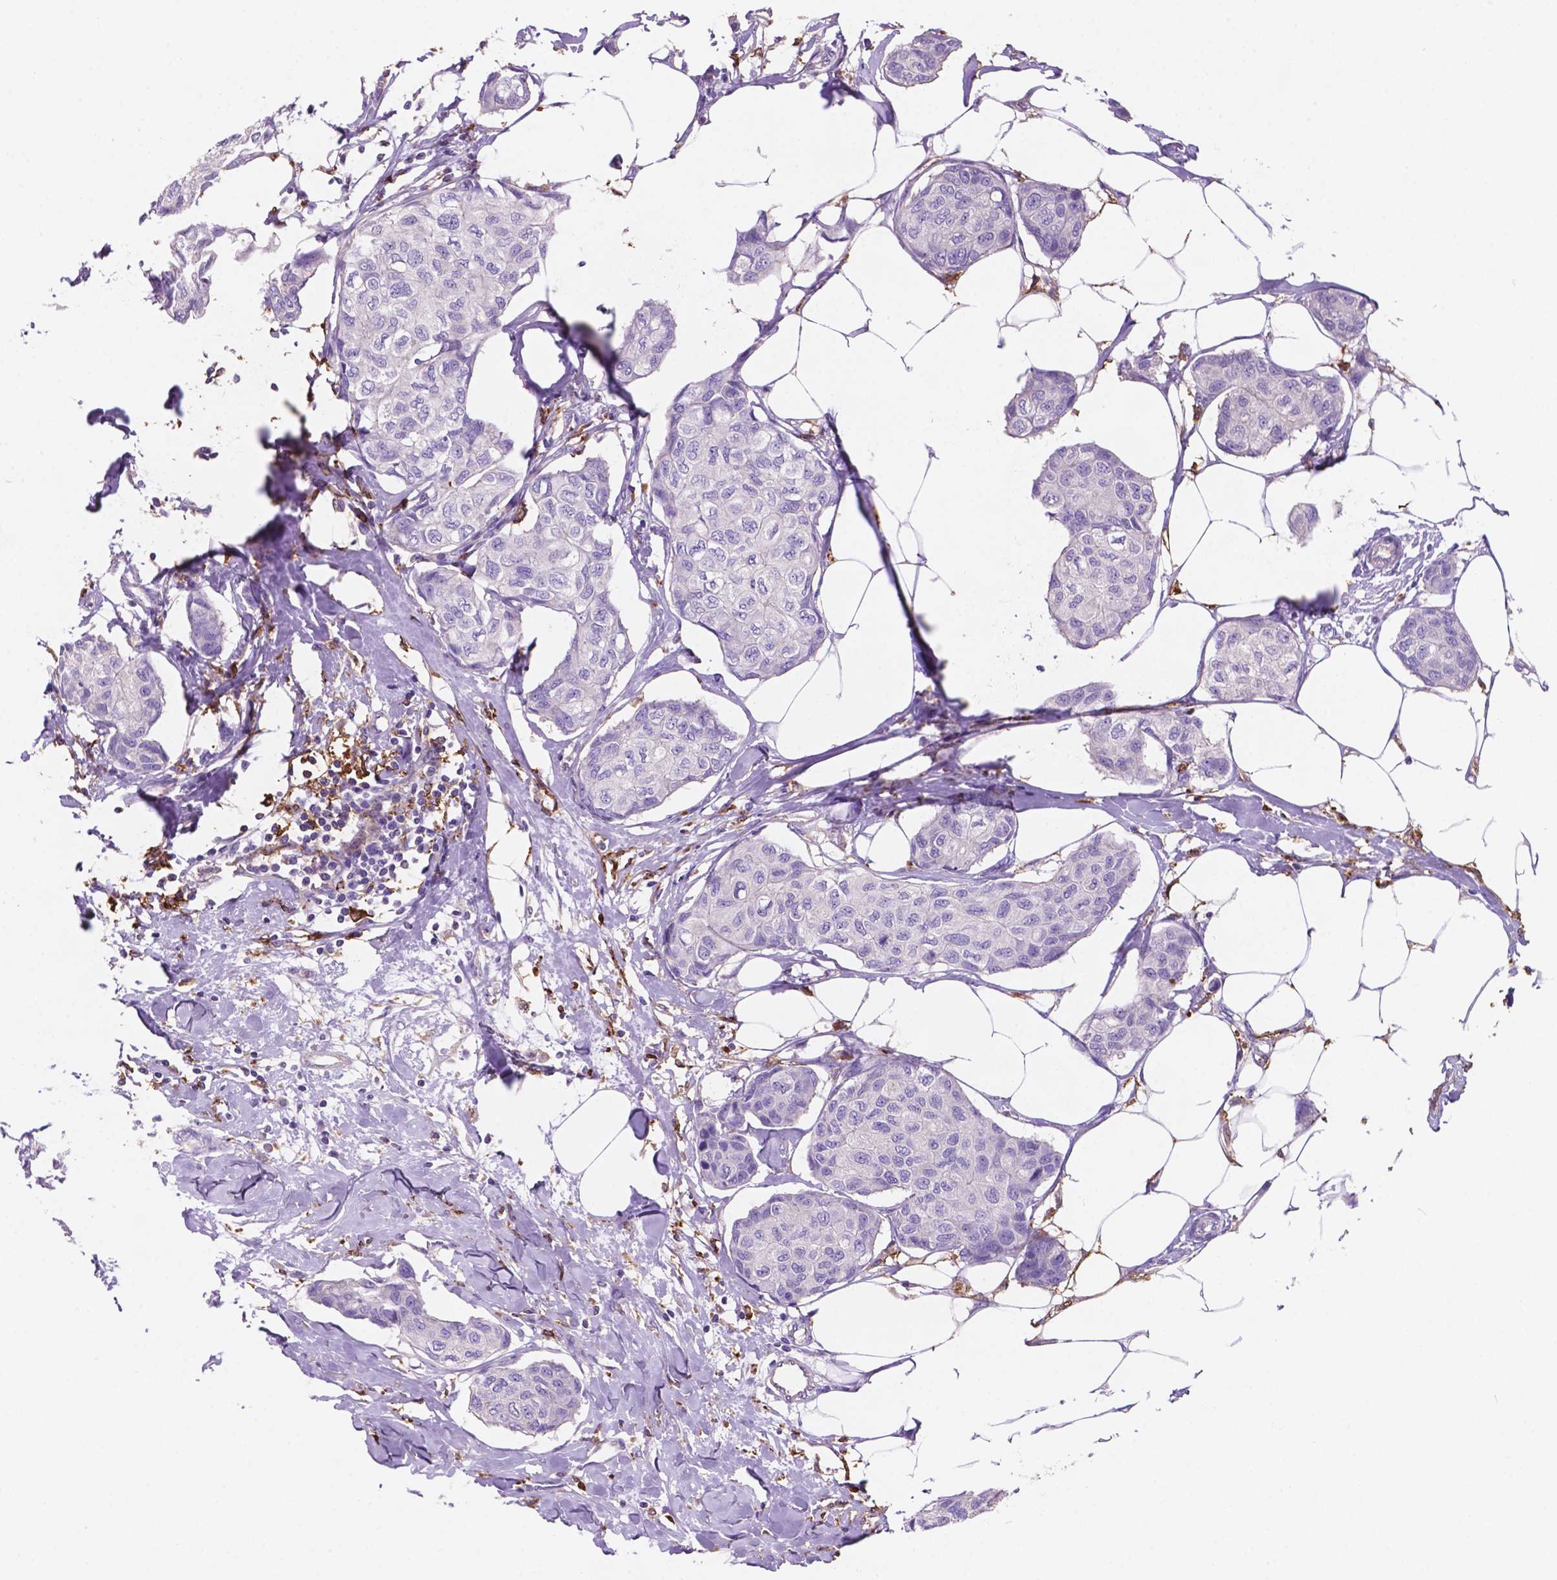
{"staining": {"intensity": "negative", "quantity": "none", "location": "none"}, "tissue": "breast cancer", "cell_type": "Tumor cells", "image_type": "cancer", "snomed": [{"axis": "morphology", "description": "Duct carcinoma"}, {"axis": "topography", "description": "Breast"}], "caption": "Protein analysis of breast cancer demonstrates no significant staining in tumor cells.", "gene": "MKRN2OS", "patient": {"sex": "female", "age": 80}}